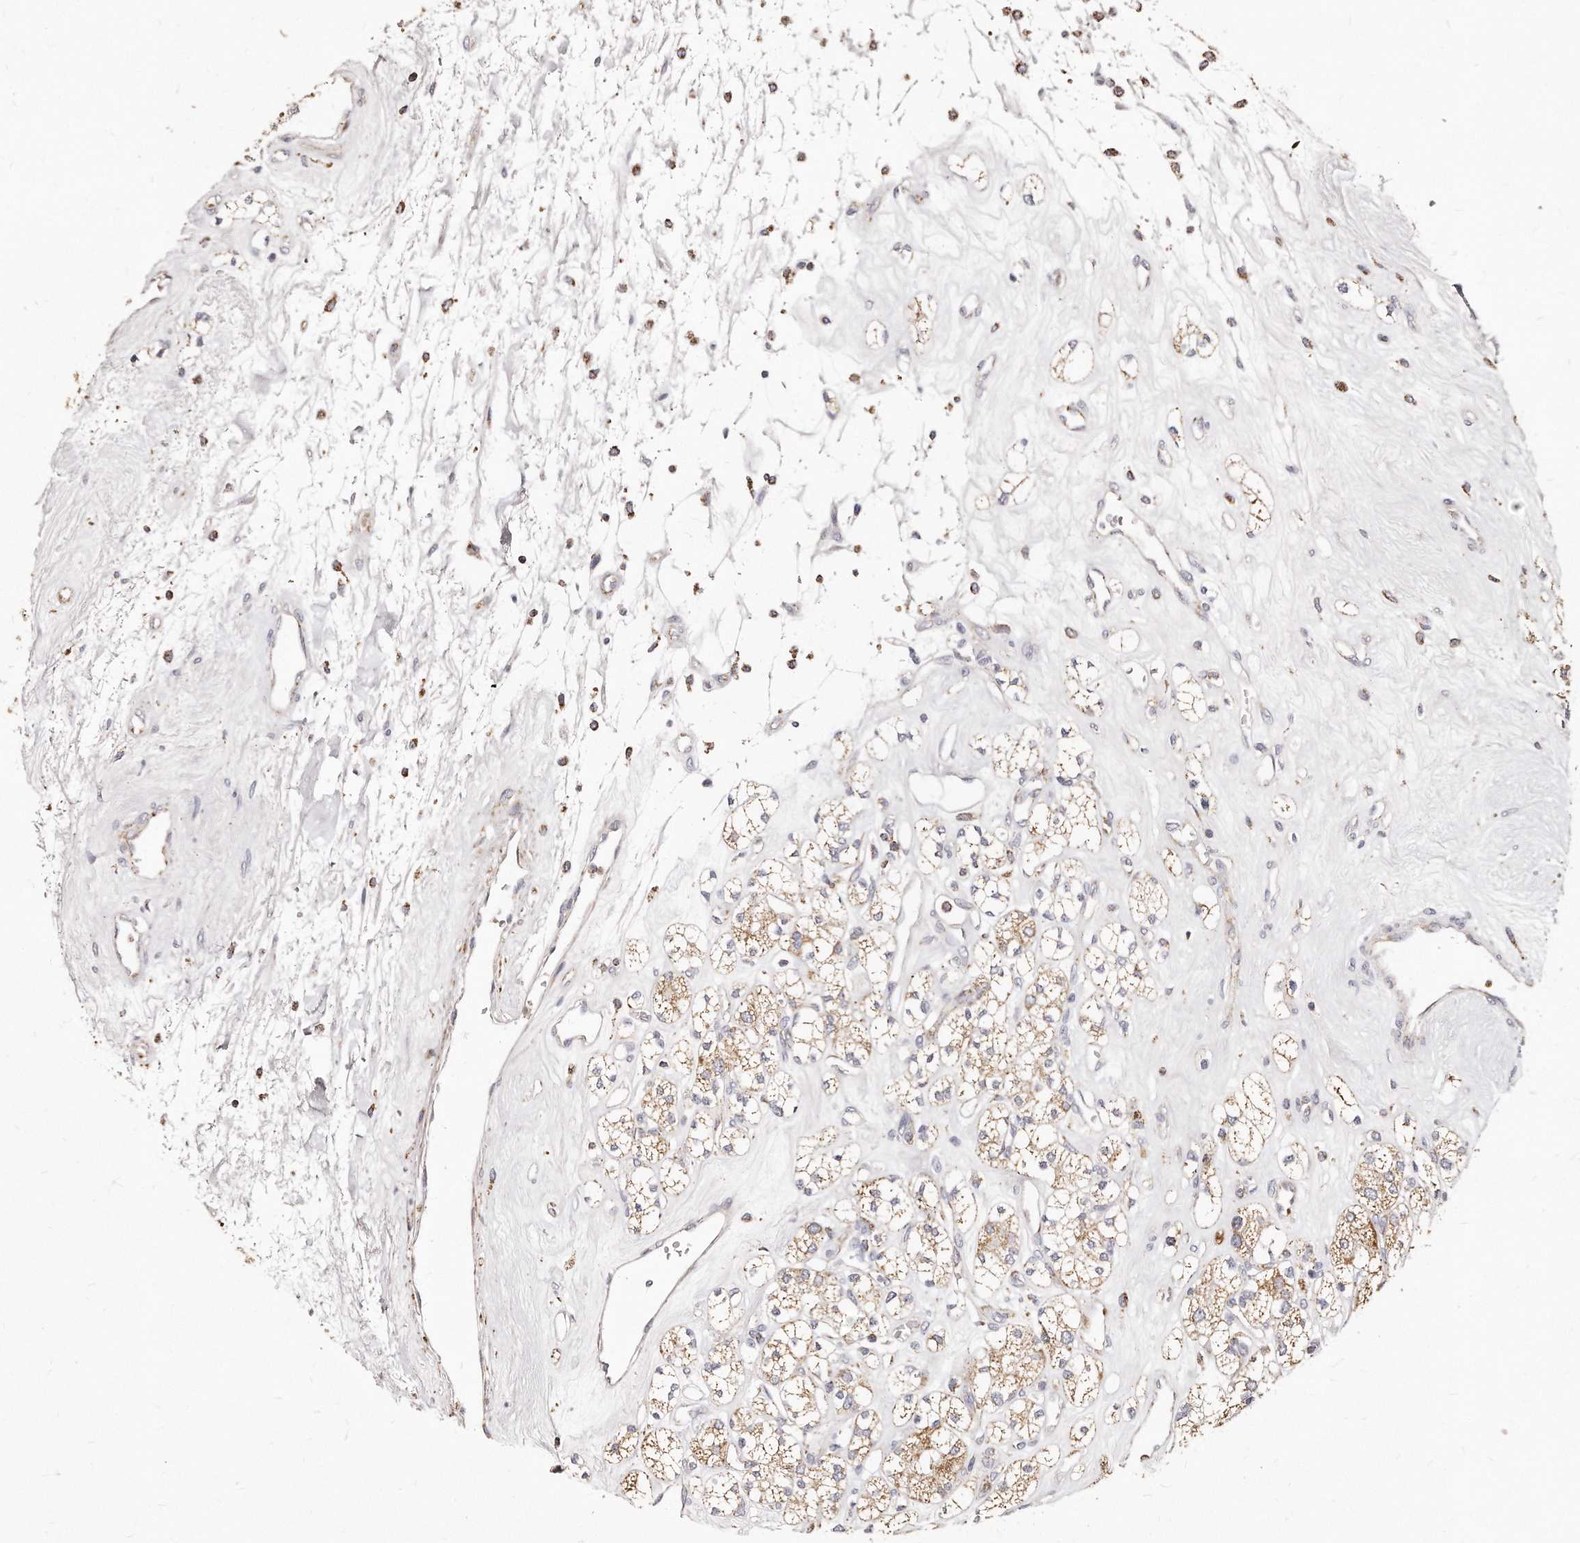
{"staining": {"intensity": "moderate", "quantity": ">75%", "location": "cytoplasmic/membranous"}, "tissue": "renal cancer", "cell_type": "Tumor cells", "image_type": "cancer", "snomed": [{"axis": "morphology", "description": "Adenocarcinoma, NOS"}, {"axis": "topography", "description": "Kidney"}], "caption": "Moderate cytoplasmic/membranous protein staining is present in approximately >75% of tumor cells in adenocarcinoma (renal).", "gene": "RTKN", "patient": {"sex": "male", "age": 77}}